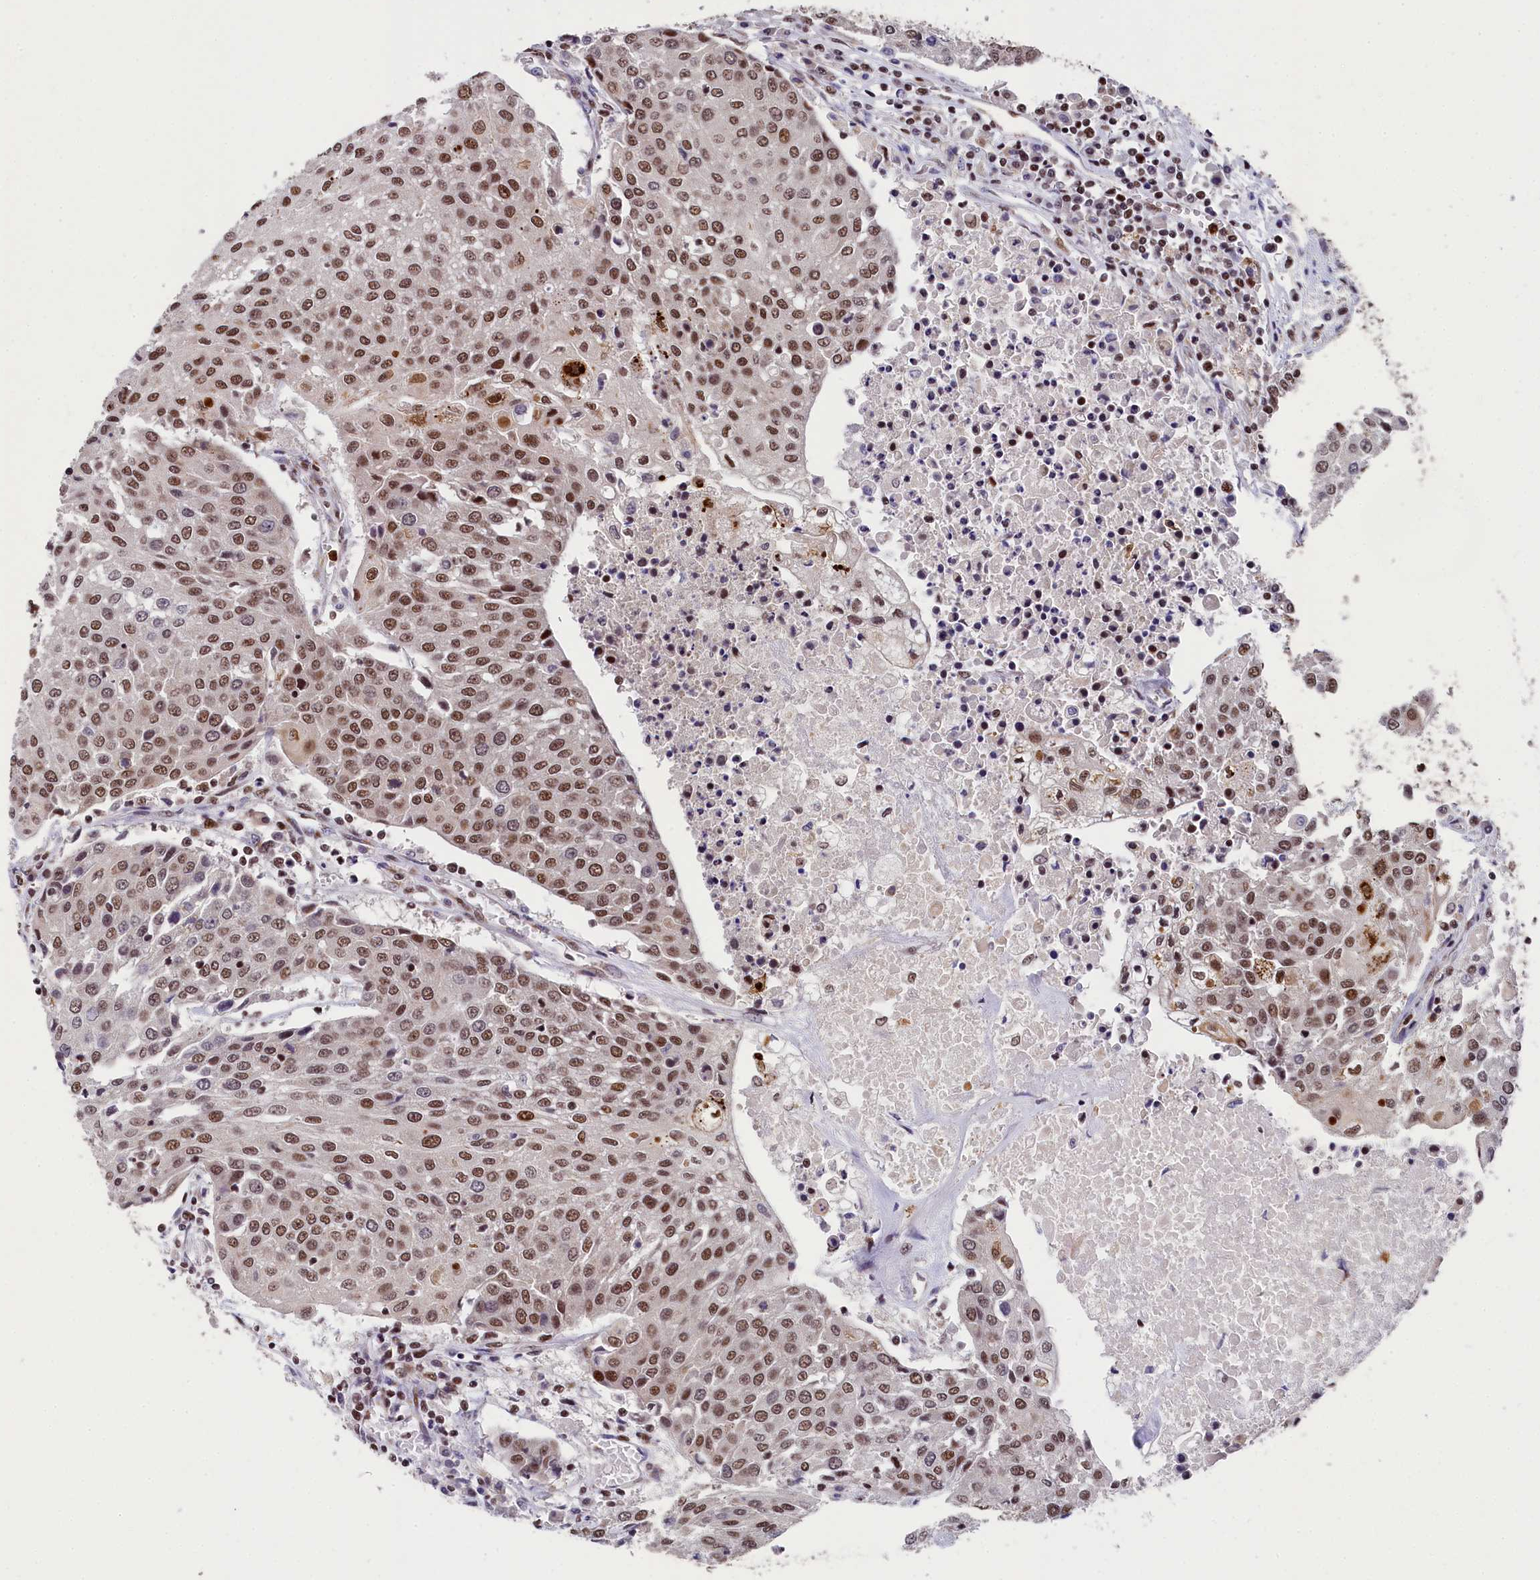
{"staining": {"intensity": "moderate", "quantity": ">75%", "location": "nuclear"}, "tissue": "urothelial cancer", "cell_type": "Tumor cells", "image_type": "cancer", "snomed": [{"axis": "morphology", "description": "Urothelial carcinoma, High grade"}, {"axis": "topography", "description": "Urinary bladder"}], "caption": "This image demonstrates IHC staining of human urothelial cancer, with medium moderate nuclear staining in about >75% of tumor cells.", "gene": "ADIG", "patient": {"sex": "female", "age": 85}}